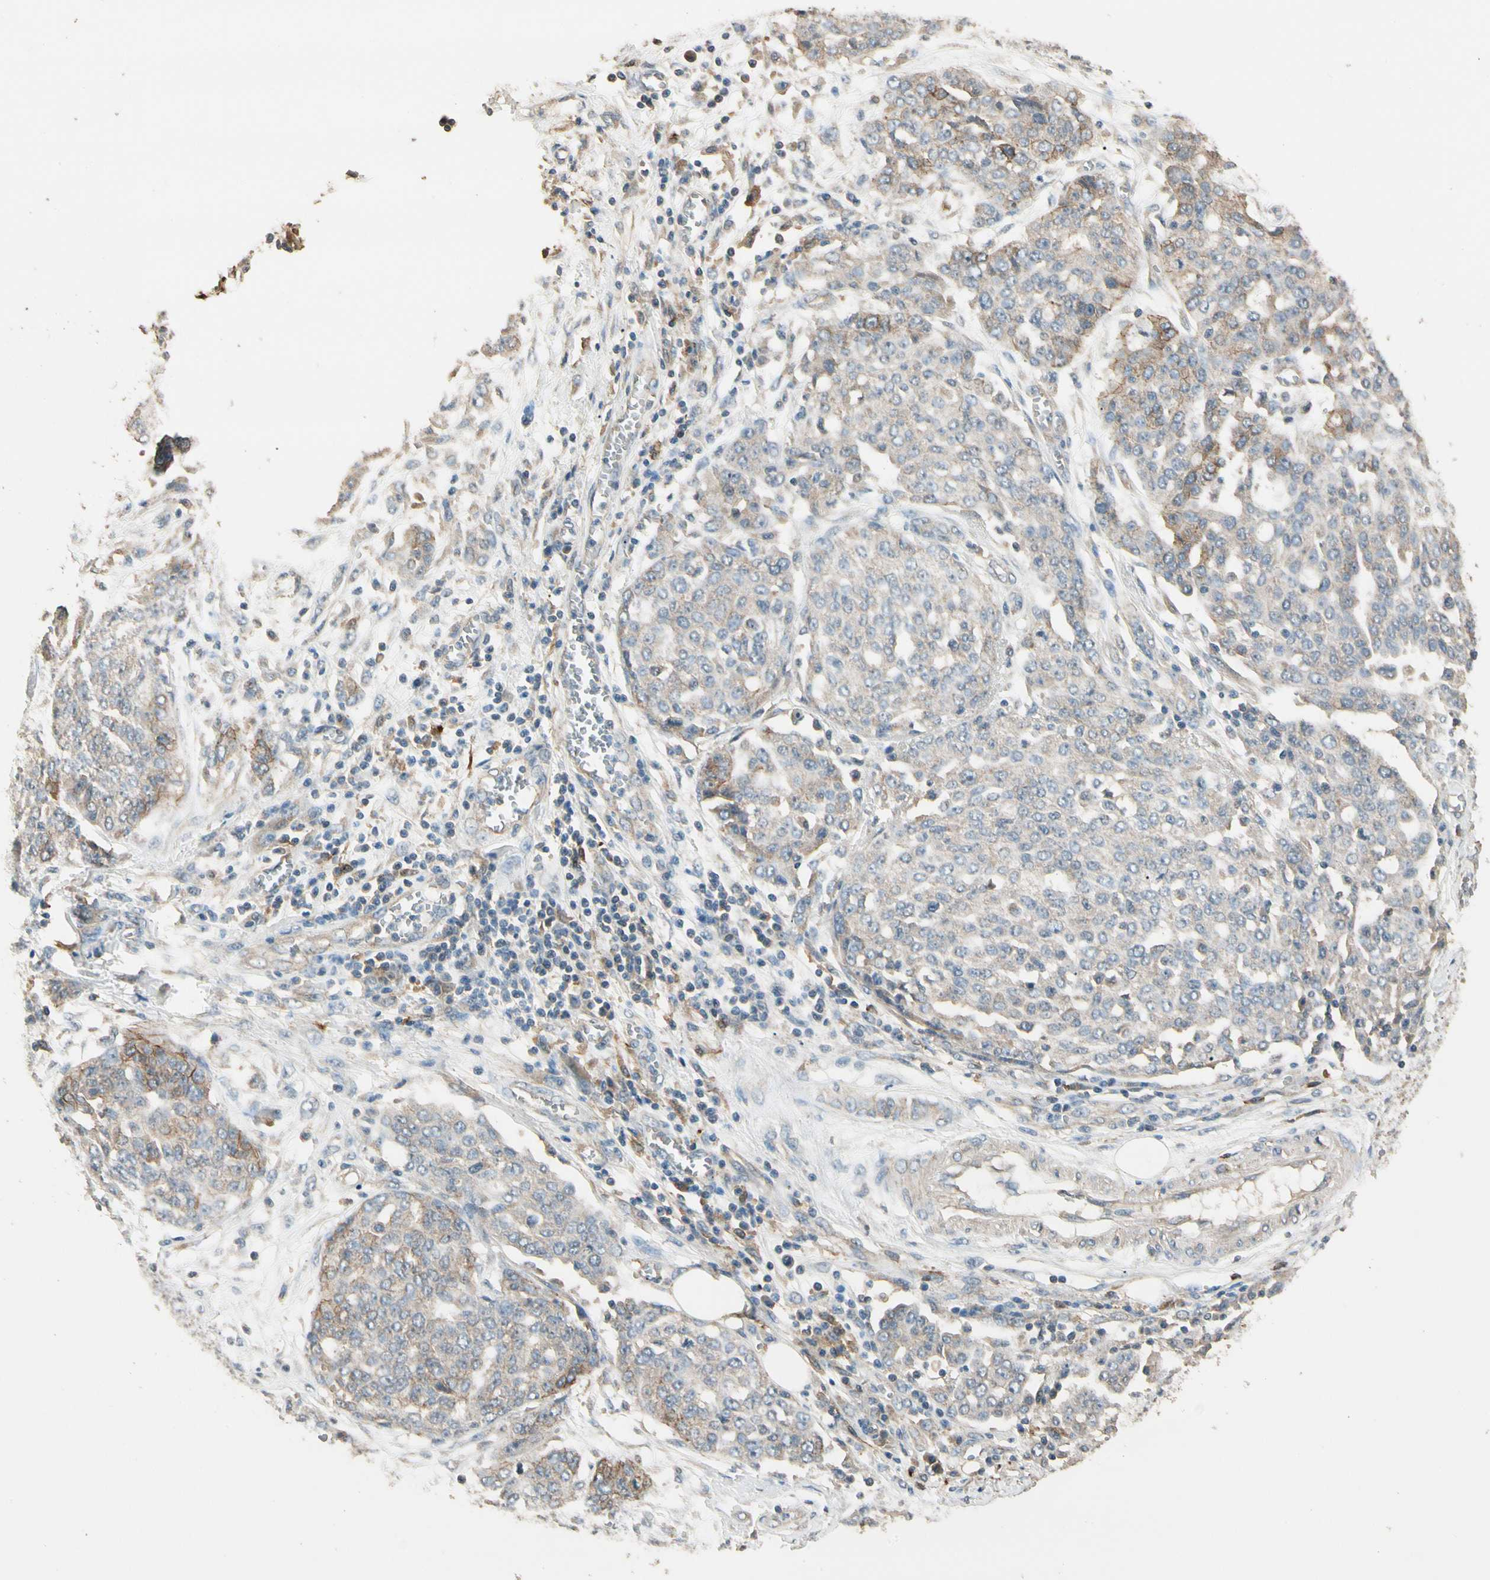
{"staining": {"intensity": "weak", "quantity": "25%-75%", "location": "cytoplasmic/membranous"}, "tissue": "ovarian cancer", "cell_type": "Tumor cells", "image_type": "cancer", "snomed": [{"axis": "morphology", "description": "Cystadenocarcinoma, serous, NOS"}, {"axis": "topography", "description": "Soft tissue"}, {"axis": "topography", "description": "Ovary"}], "caption": "Serous cystadenocarcinoma (ovarian) stained with a protein marker reveals weak staining in tumor cells.", "gene": "CDH6", "patient": {"sex": "female", "age": 57}}